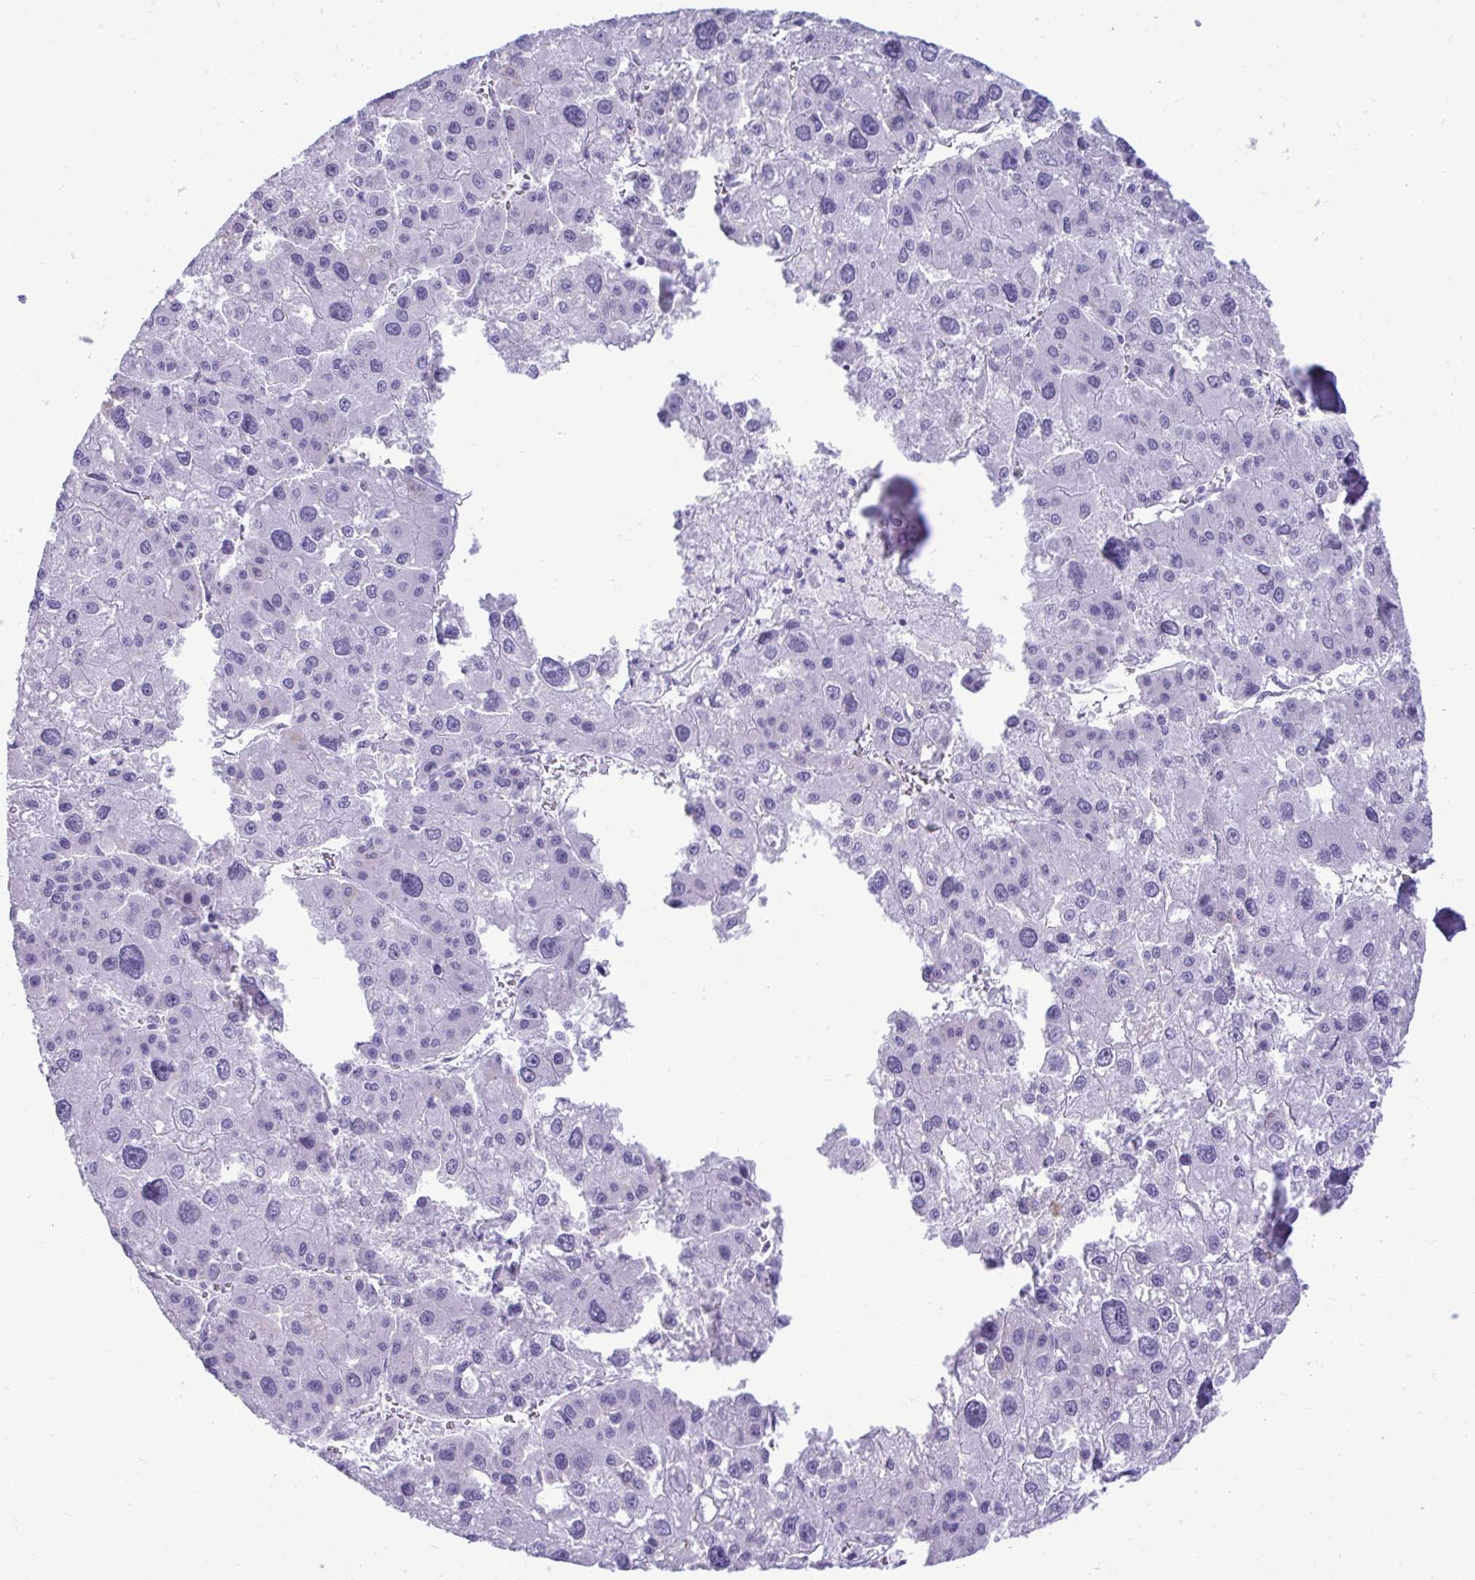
{"staining": {"intensity": "negative", "quantity": "none", "location": "none"}, "tissue": "liver cancer", "cell_type": "Tumor cells", "image_type": "cancer", "snomed": [{"axis": "morphology", "description": "Carcinoma, Hepatocellular, NOS"}, {"axis": "topography", "description": "Liver"}], "caption": "DAB (3,3'-diaminobenzidine) immunohistochemical staining of liver hepatocellular carcinoma reveals no significant expression in tumor cells.", "gene": "PRM2", "patient": {"sex": "male", "age": 73}}